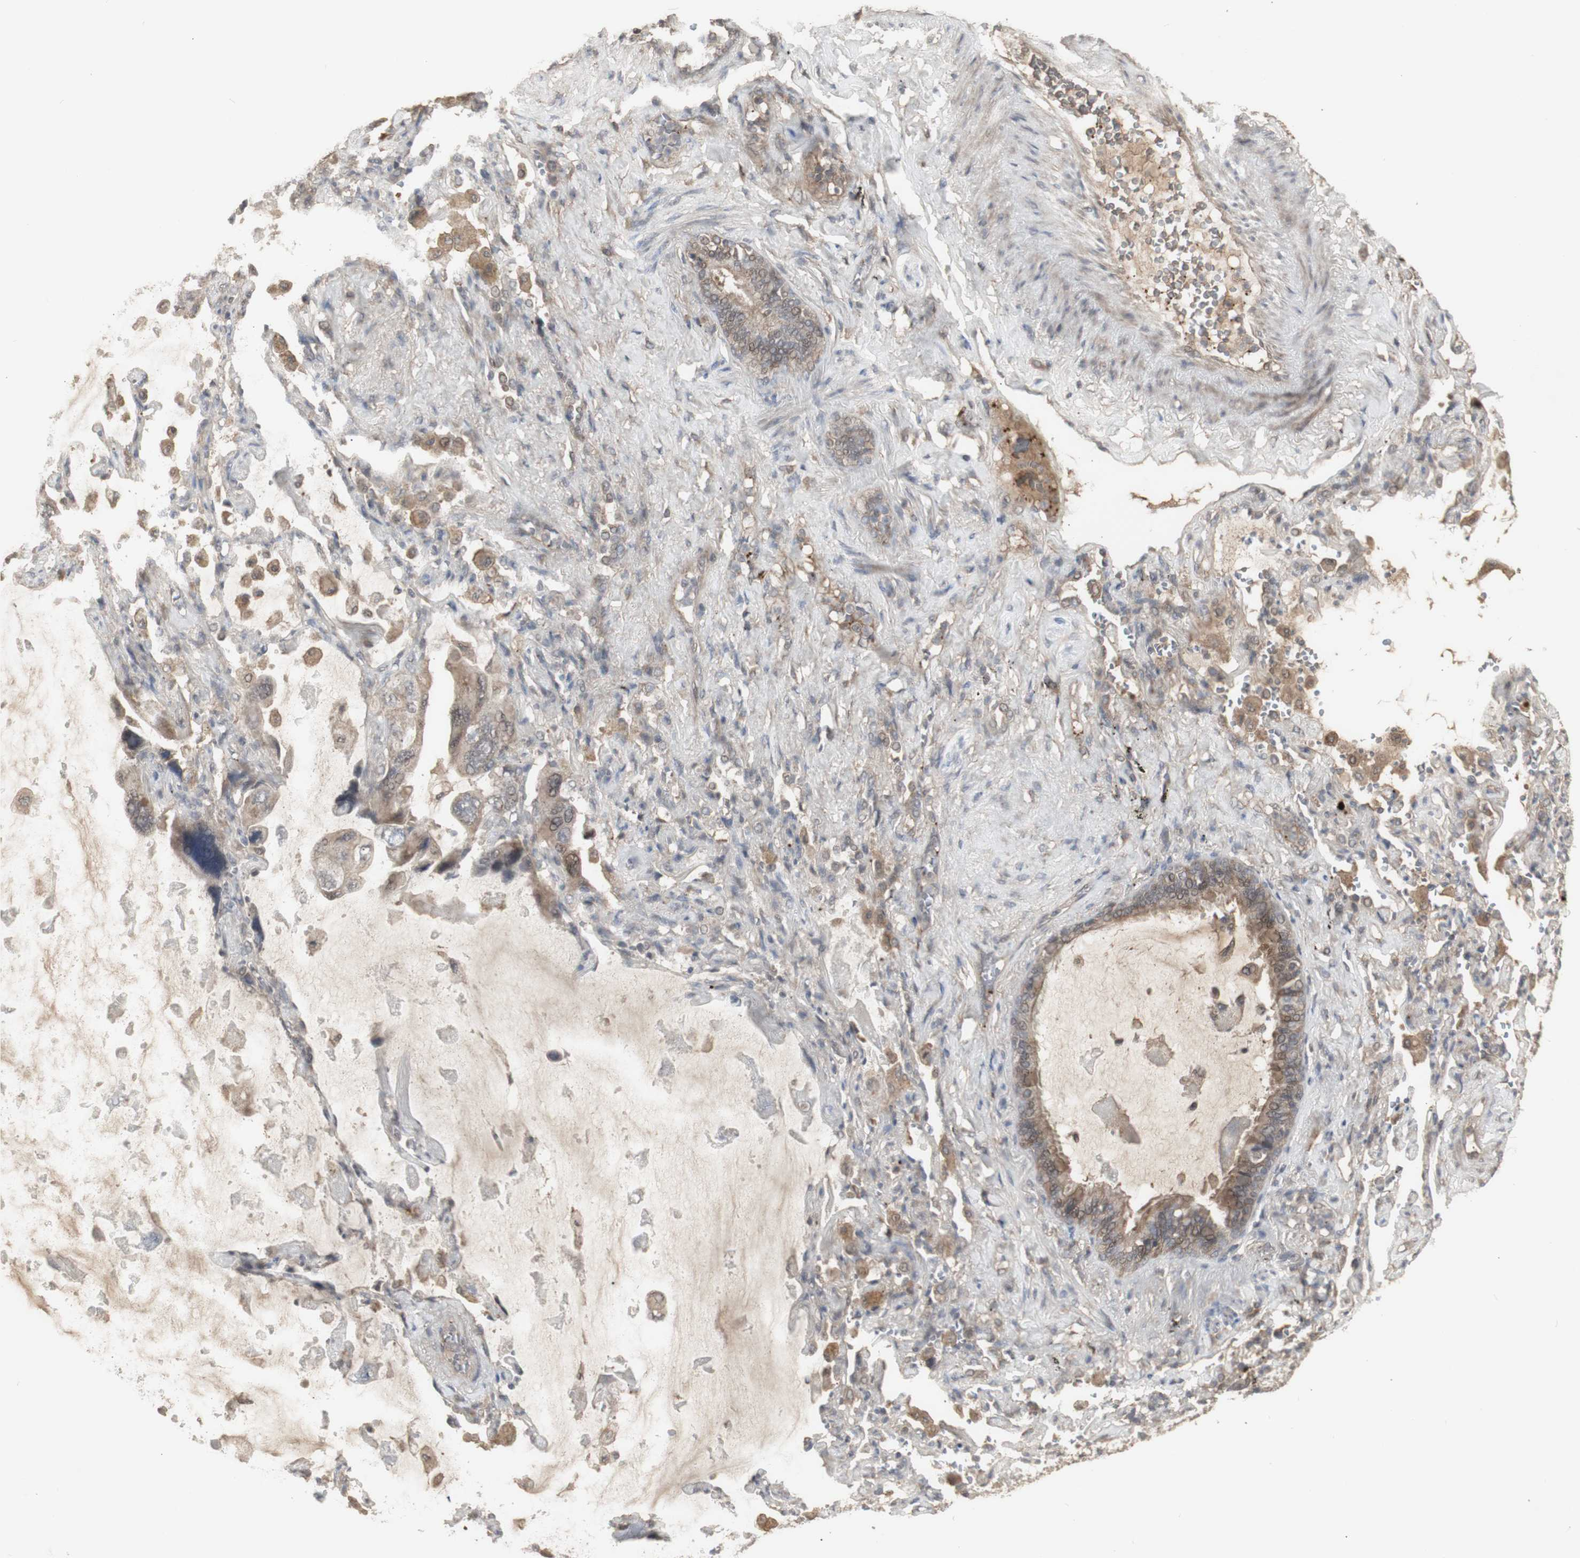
{"staining": {"intensity": "weak", "quantity": ">75%", "location": "cytoplasmic/membranous"}, "tissue": "lung cancer", "cell_type": "Tumor cells", "image_type": "cancer", "snomed": [{"axis": "morphology", "description": "Squamous cell carcinoma, NOS"}, {"axis": "topography", "description": "Lung"}], "caption": "Immunohistochemistry (IHC) micrograph of neoplastic tissue: human squamous cell carcinoma (lung) stained using immunohistochemistry (IHC) demonstrates low levels of weak protein expression localized specifically in the cytoplasmic/membranous of tumor cells, appearing as a cytoplasmic/membranous brown color.", "gene": "ALOX12", "patient": {"sex": "female", "age": 73}}